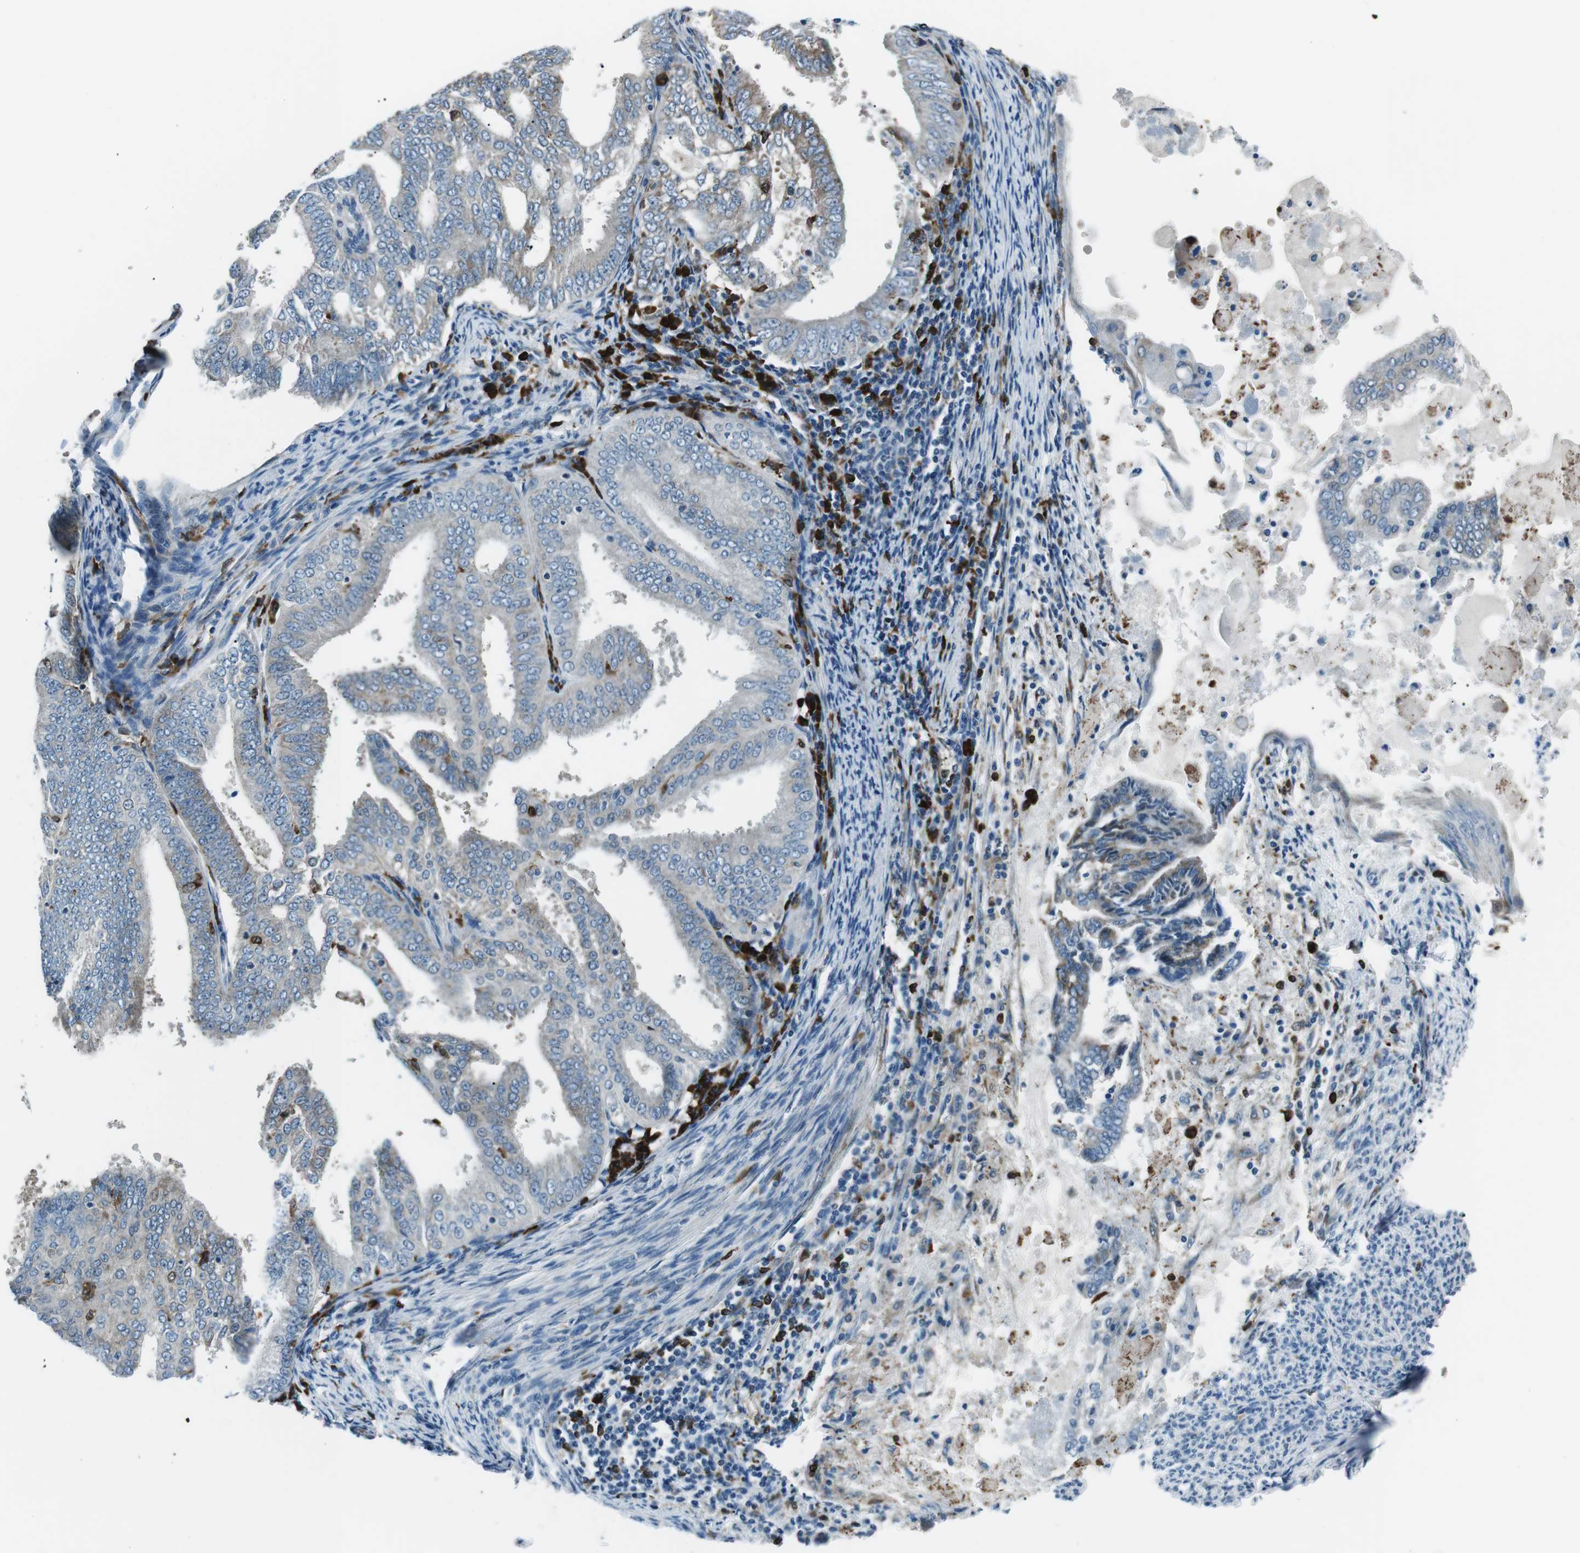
{"staining": {"intensity": "weak", "quantity": "<25%", "location": "cytoplasmic/membranous"}, "tissue": "endometrial cancer", "cell_type": "Tumor cells", "image_type": "cancer", "snomed": [{"axis": "morphology", "description": "Adenocarcinoma, NOS"}, {"axis": "topography", "description": "Endometrium"}], "caption": "This is an IHC histopathology image of human endometrial cancer (adenocarcinoma). There is no expression in tumor cells.", "gene": "BLNK", "patient": {"sex": "female", "age": 58}}